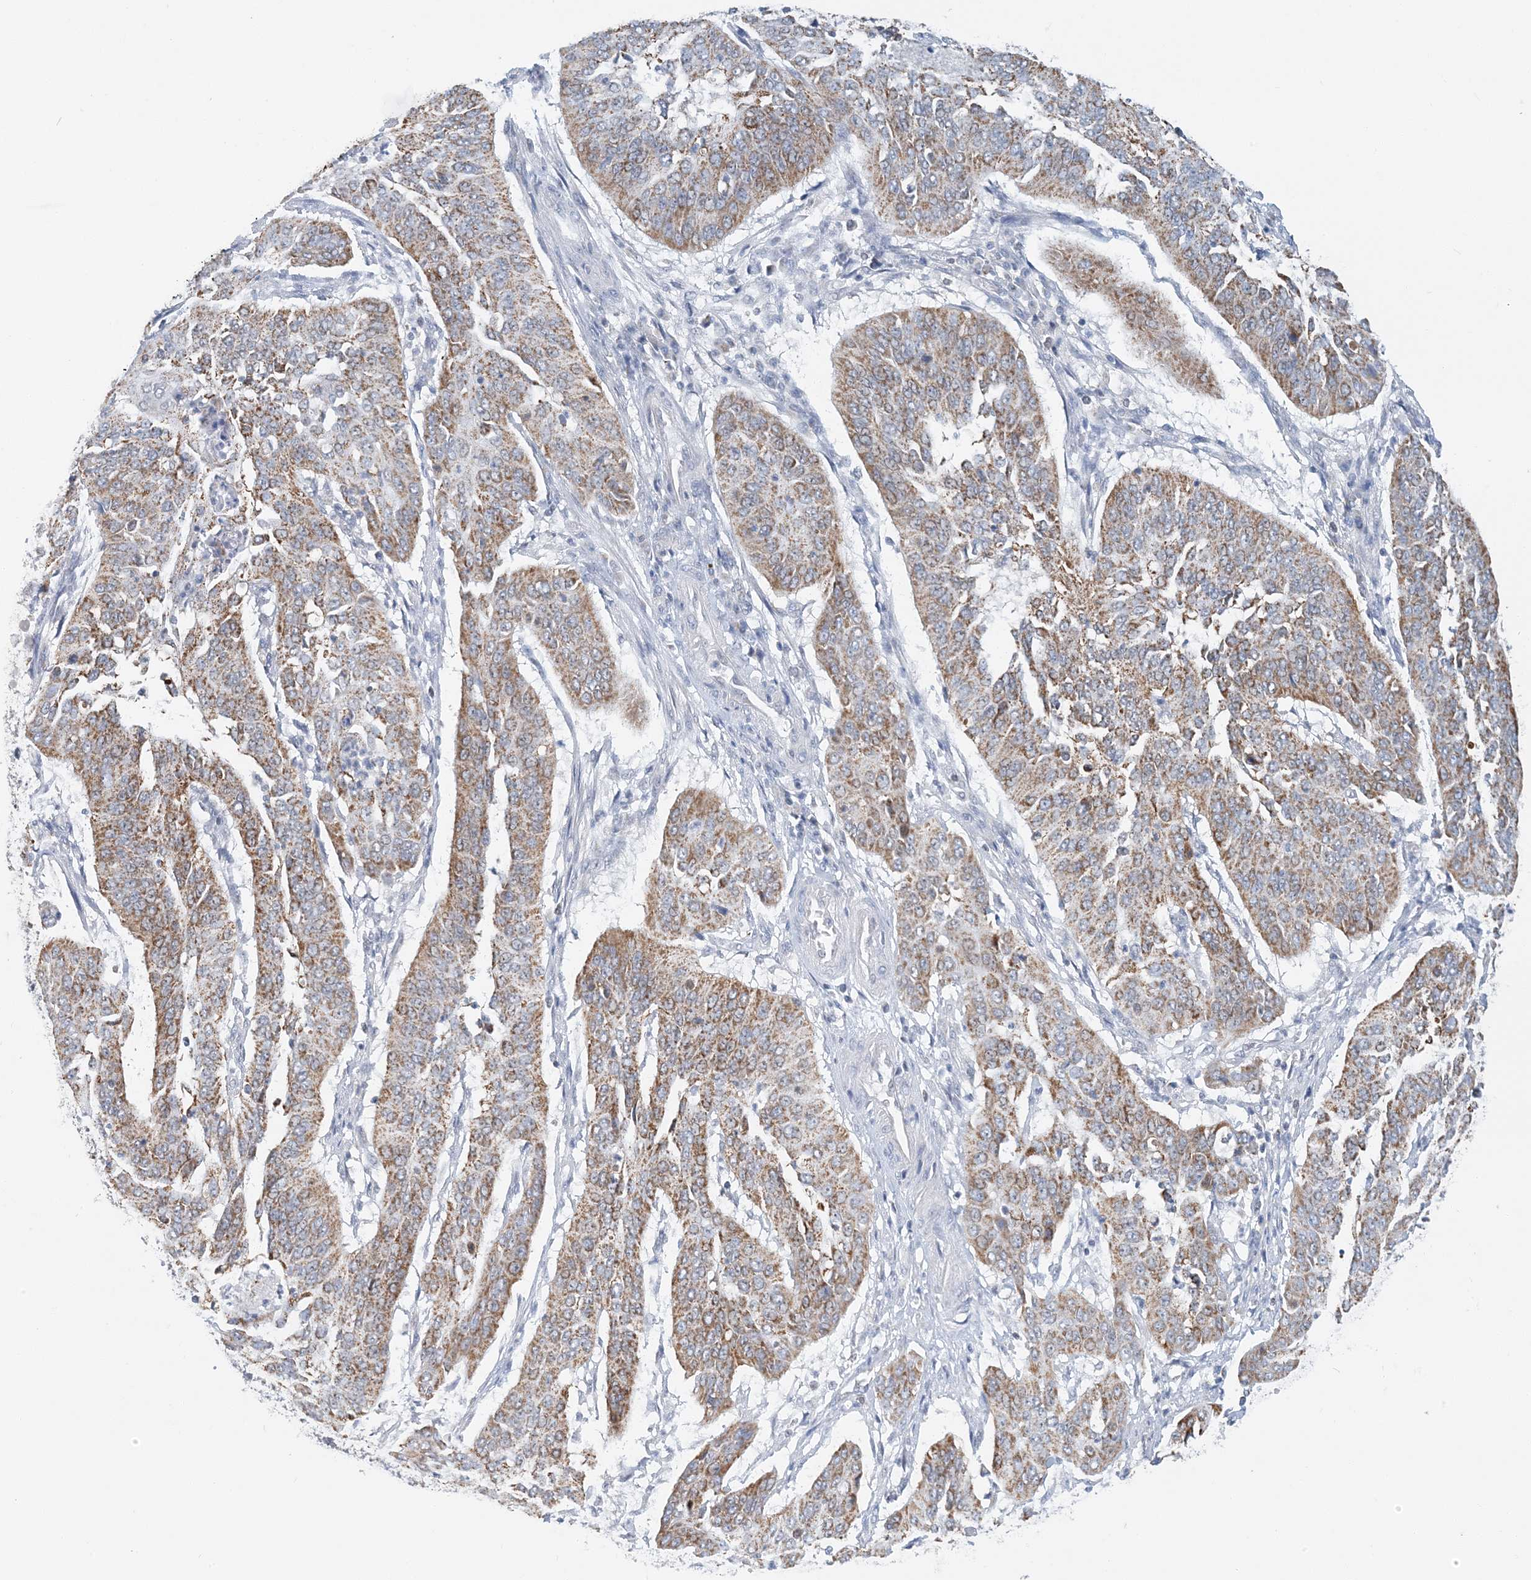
{"staining": {"intensity": "moderate", "quantity": ">75%", "location": "cytoplasmic/membranous"}, "tissue": "cervical cancer", "cell_type": "Tumor cells", "image_type": "cancer", "snomed": [{"axis": "morphology", "description": "Normal tissue, NOS"}, {"axis": "morphology", "description": "Squamous cell carcinoma, NOS"}, {"axis": "topography", "description": "Cervix"}], "caption": "Cervical cancer stained with a brown dye reveals moderate cytoplasmic/membranous positive expression in approximately >75% of tumor cells.", "gene": "BDH1", "patient": {"sex": "female", "age": 39}}